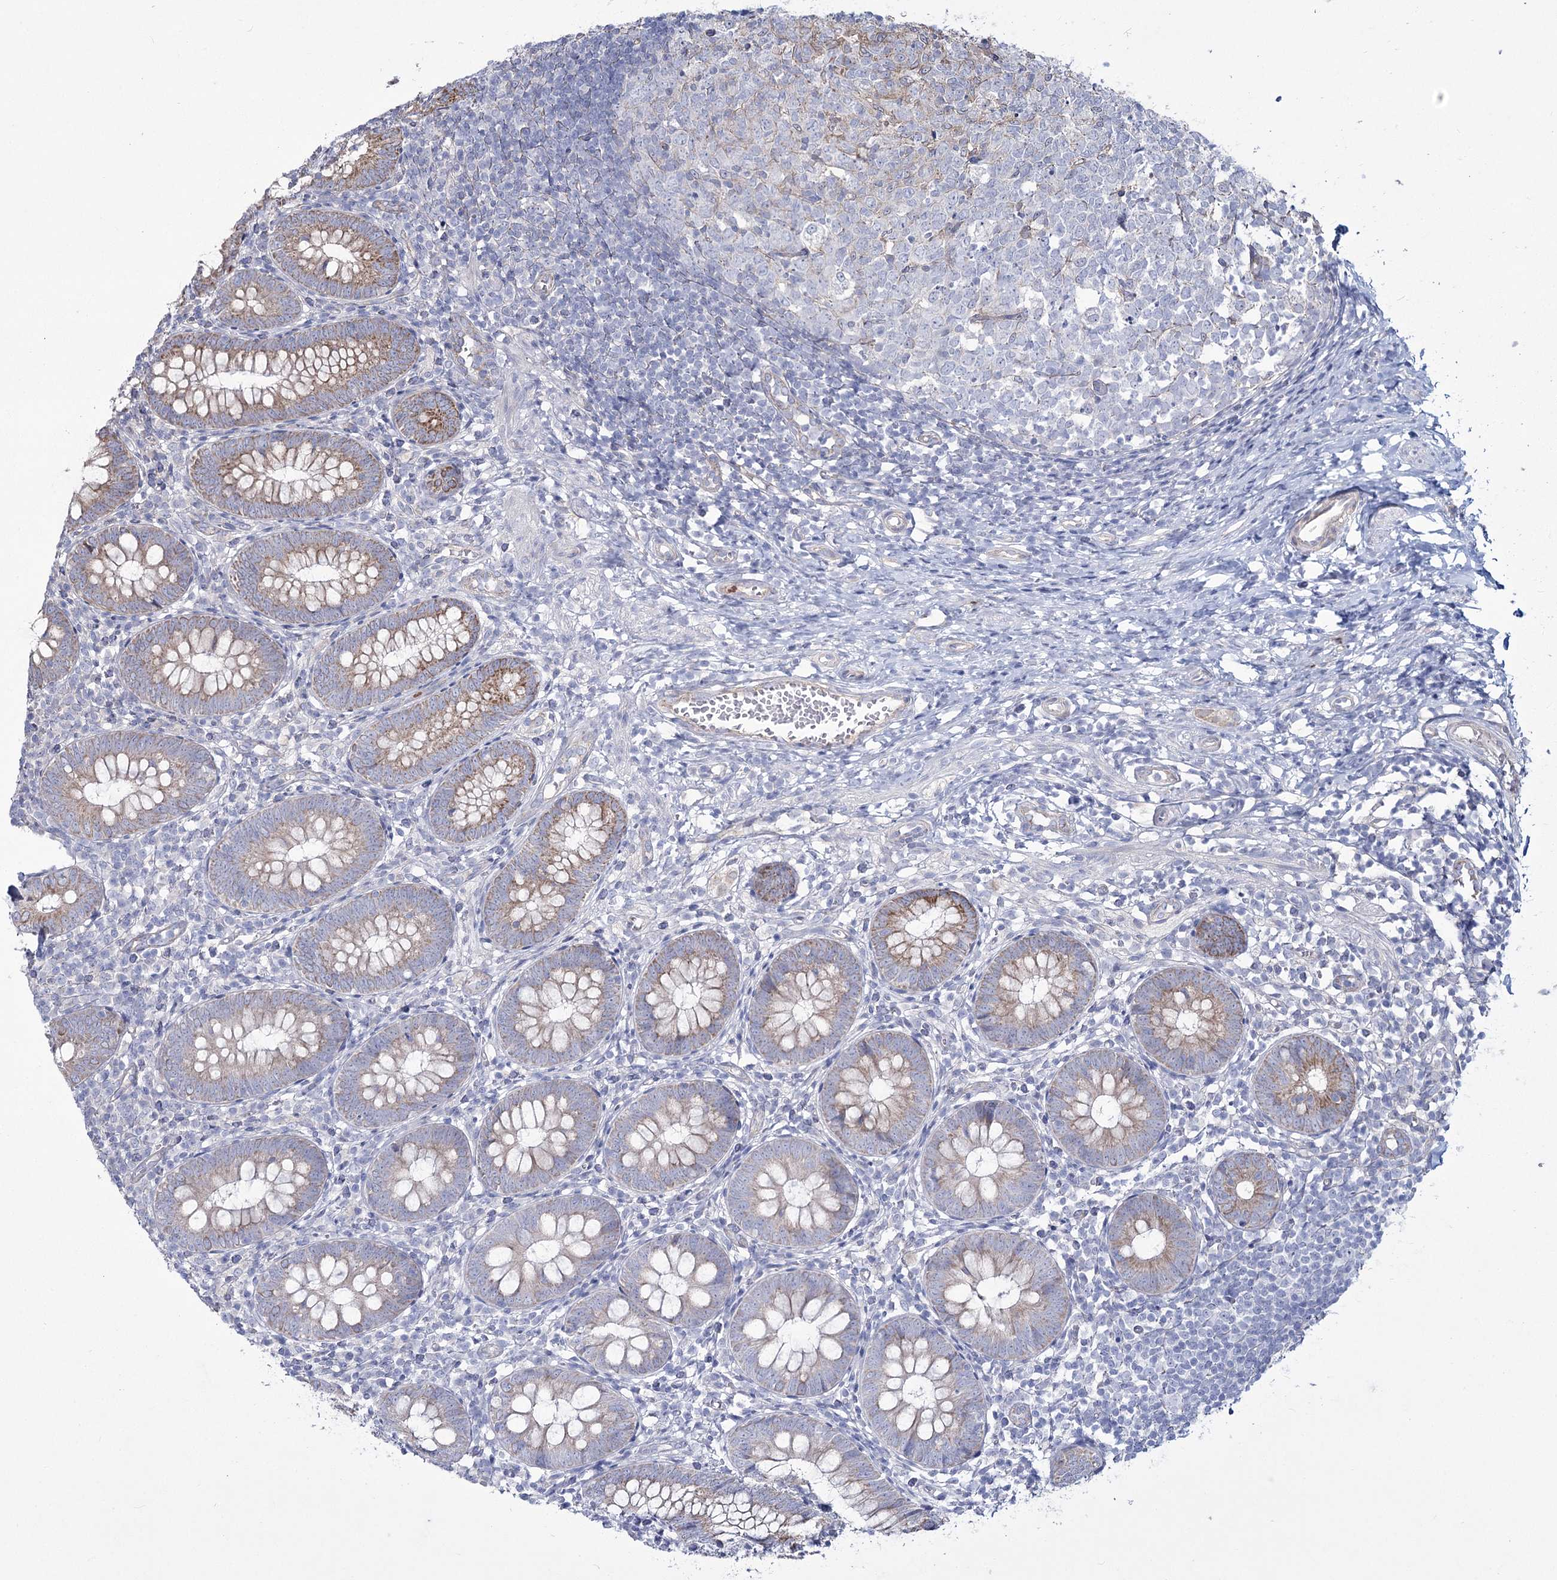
{"staining": {"intensity": "moderate", "quantity": "25%-75%", "location": "cytoplasmic/membranous"}, "tissue": "appendix", "cell_type": "Glandular cells", "image_type": "normal", "snomed": [{"axis": "morphology", "description": "Normal tissue, NOS"}, {"axis": "topography", "description": "Appendix"}], "caption": "An immunohistochemistry photomicrograph of normal tissue is shown. Protein staining in brown labels moderate cytoplasmic/membranous positivity in appendix within glandular cells.", "gene": "ME3", "patient": {"sex": "male", "age": 14}}